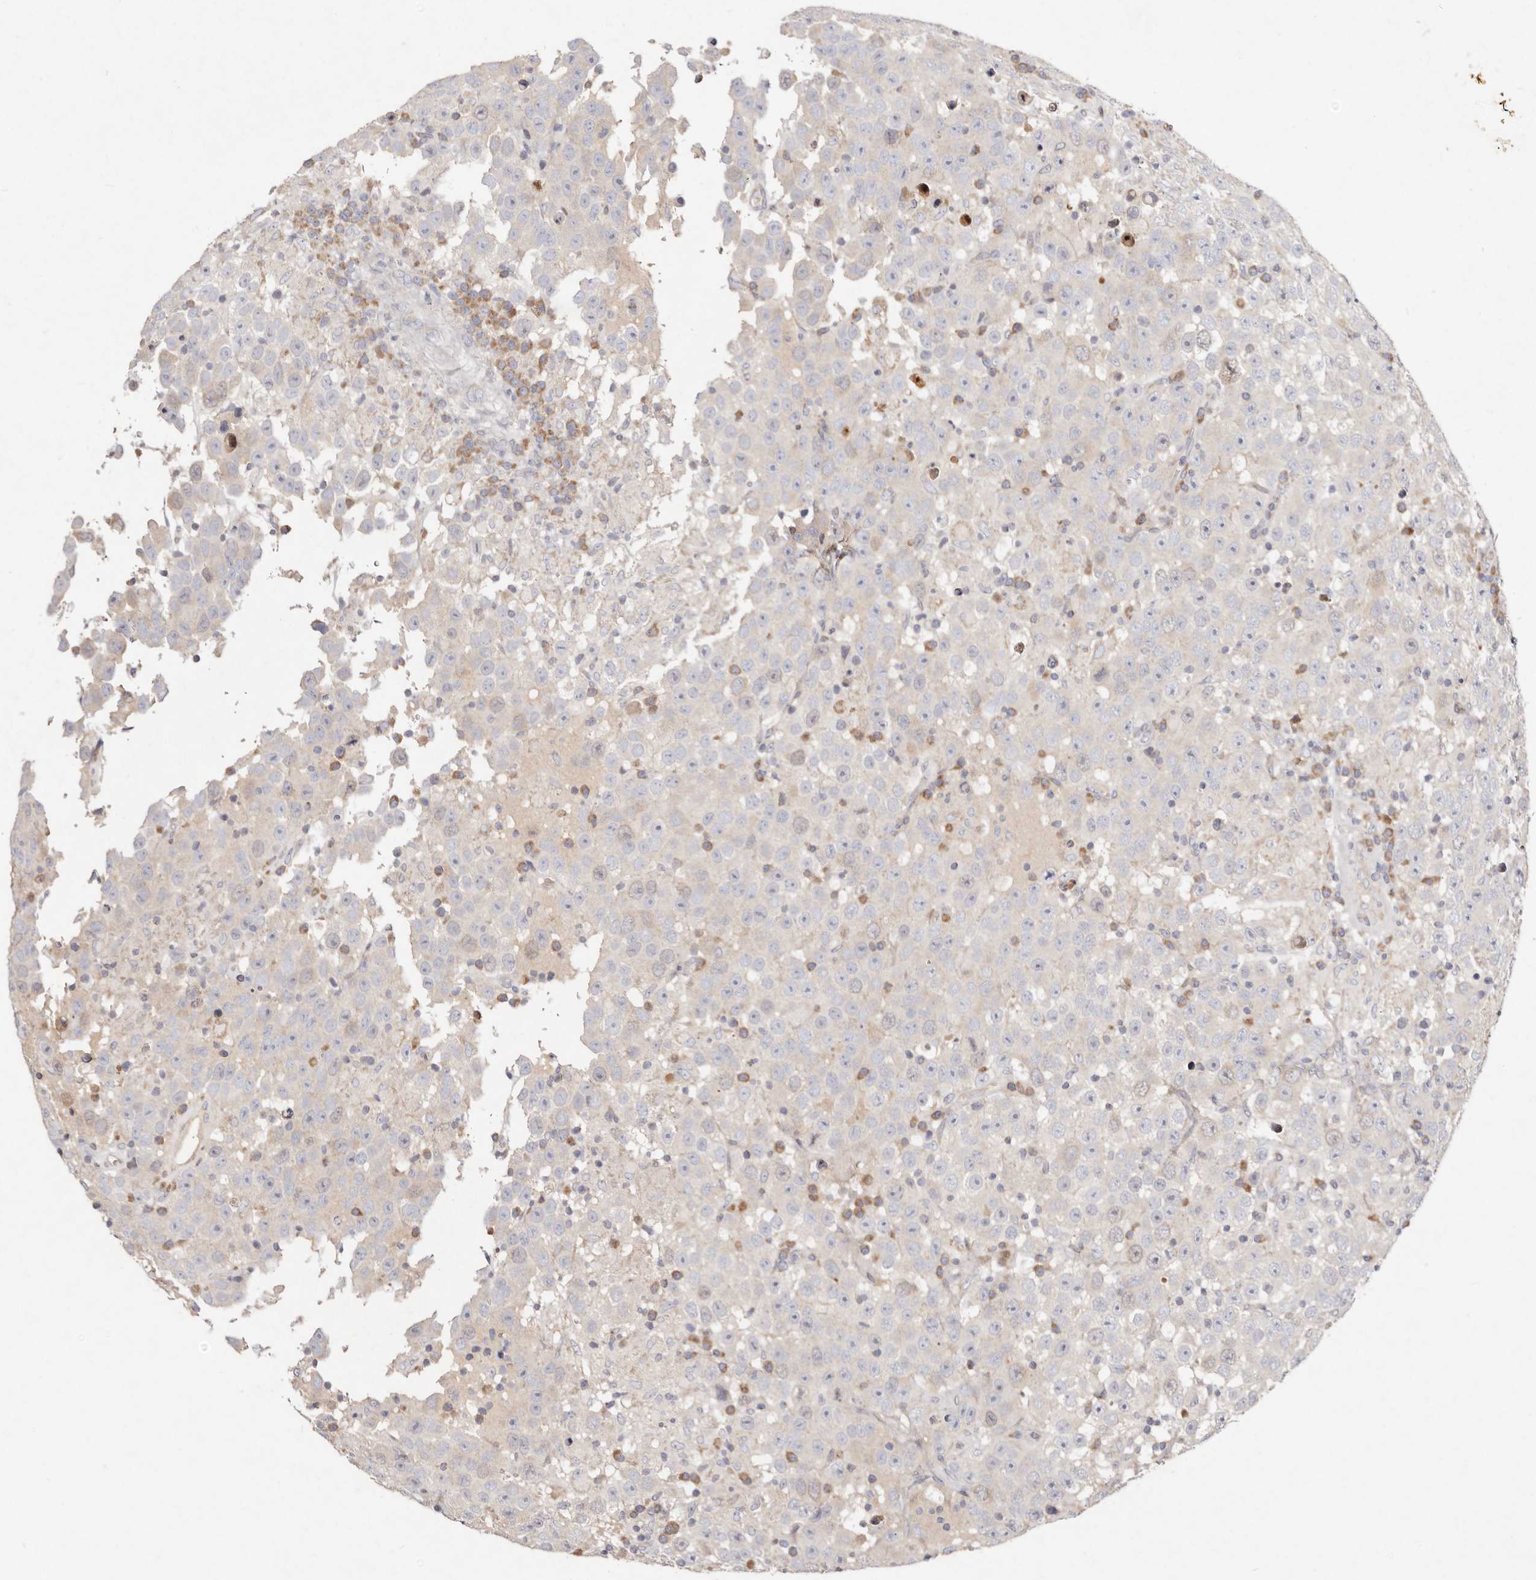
{"staining": {"intensity": "negative", "quantity": "none", "location": "none"}, "tissue": "testis cancer", "cell_type": "Tumor cells", "image_type": "cancer", "snomed": [{"axis": "morphology", "description": "Seminoma, NOS"}, {"axis": "topography", "description": "Testis"}], "caption": "Histopathology image shows no protein expression in tumor cells of seminoma (testis) tissue.", "gene": "SLC25A20", "patient": {"sex": "male", "age": 41}}